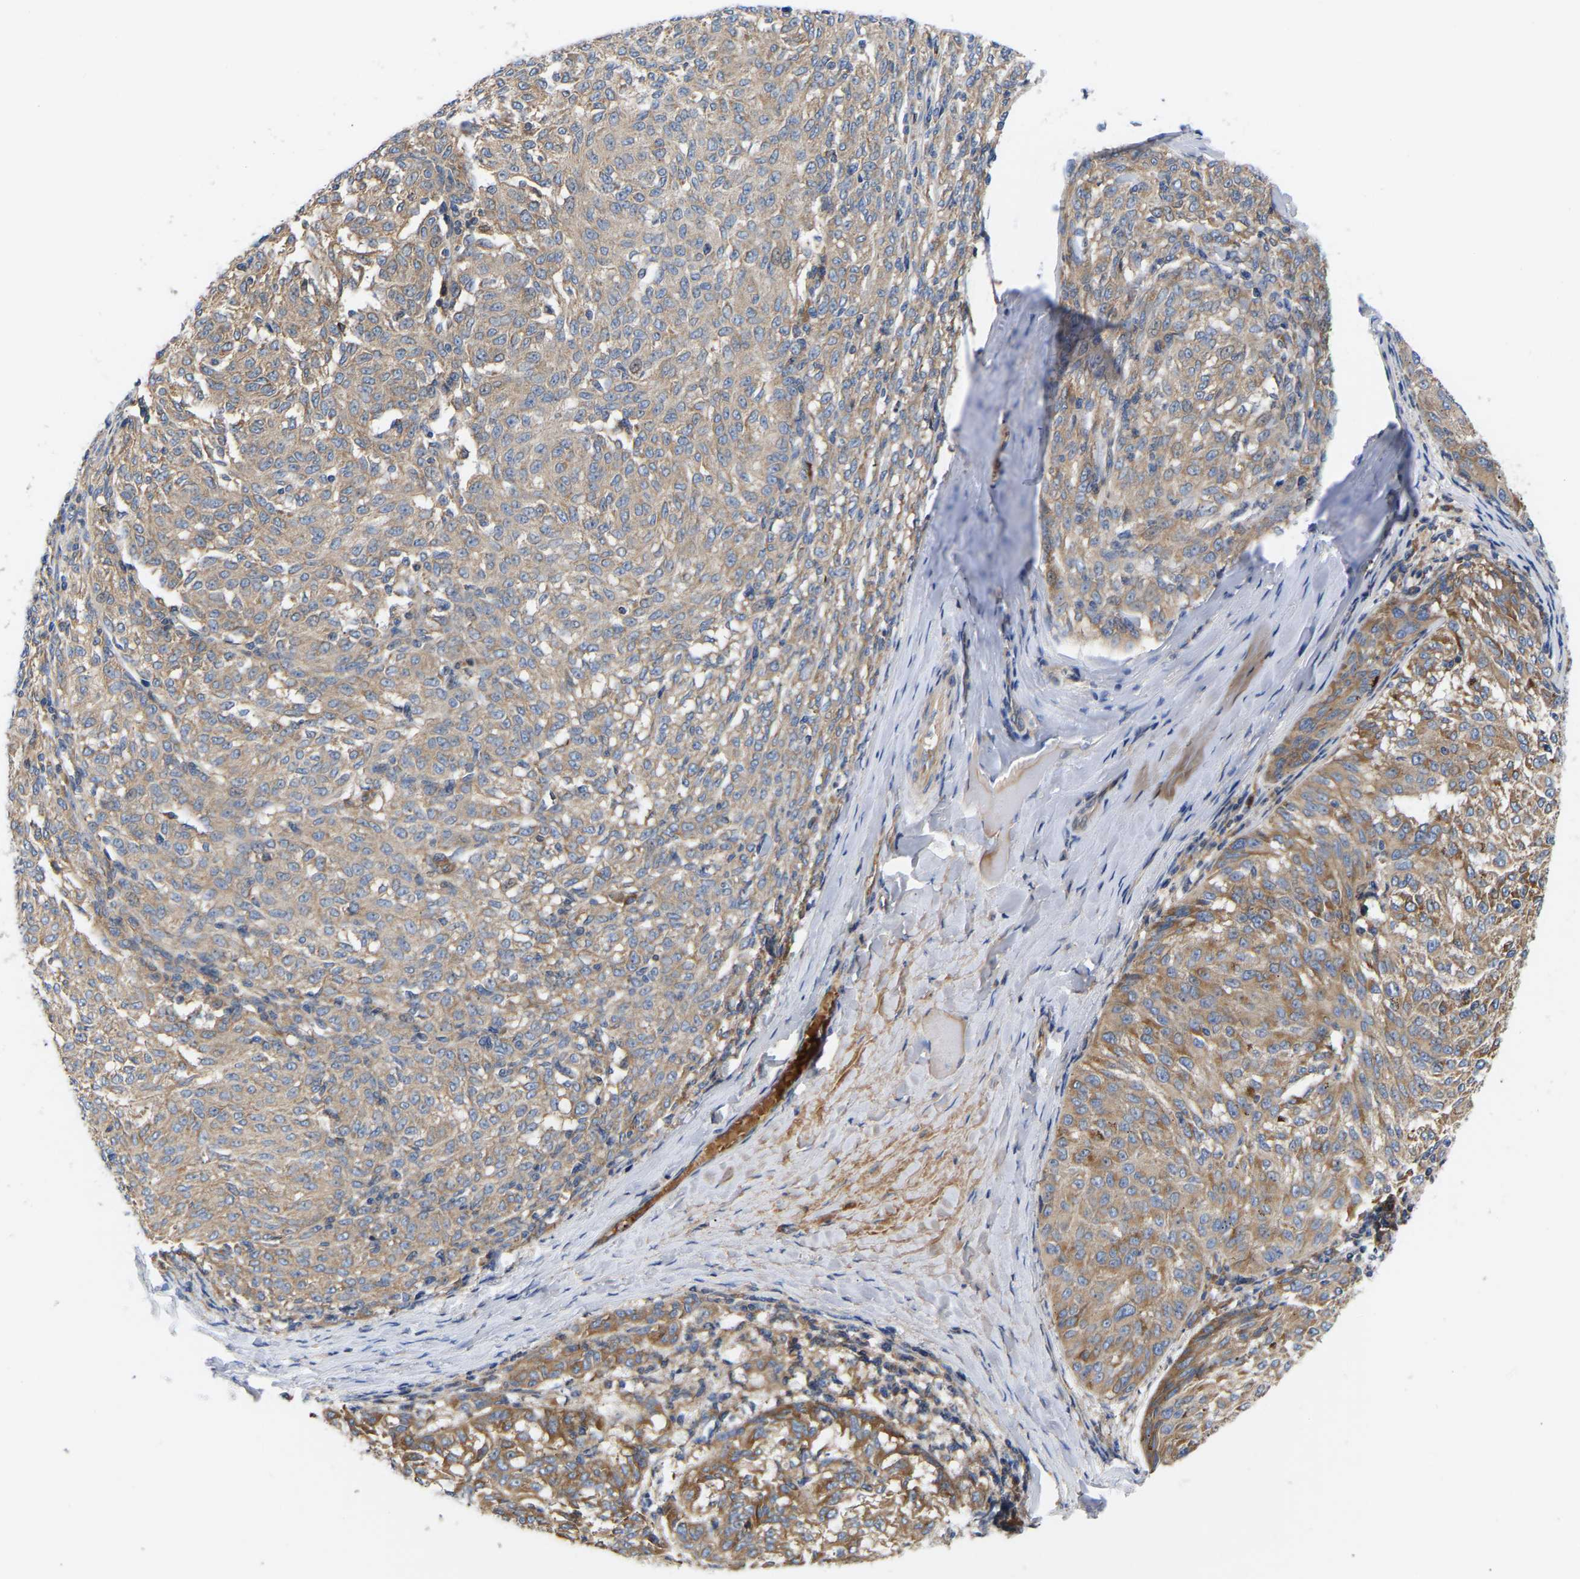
{"staining": {"intensity": "moderate", "quantity": "25%-75%", "location": "cytoplasmic/membranous"}, "tissue": "melanoma", "cell_type": "Tumor cells", "image_type": "cancer", "snomed": [{"axis": "morphology", "description": "Malignant melanoma, NOS"}, {"axis": "topography", "description": "Skin"}], "caption": "High-magnification brightfield microscopy of melanoma stained with DAB (3,3'-diaminobenzidine) (brown) and counterstained with hematoxylin (blue). tumor cells exhibit moderate cytoplasmic/membranous staining is identified in approximately25%-75% of cells. The protein is stained brown, and the nuclei are stained in blue (DAB IHC with brightfield microscopy, high magnification).", "gene": "AIMP2", "patient": {"sex": "female", "age": 72}}